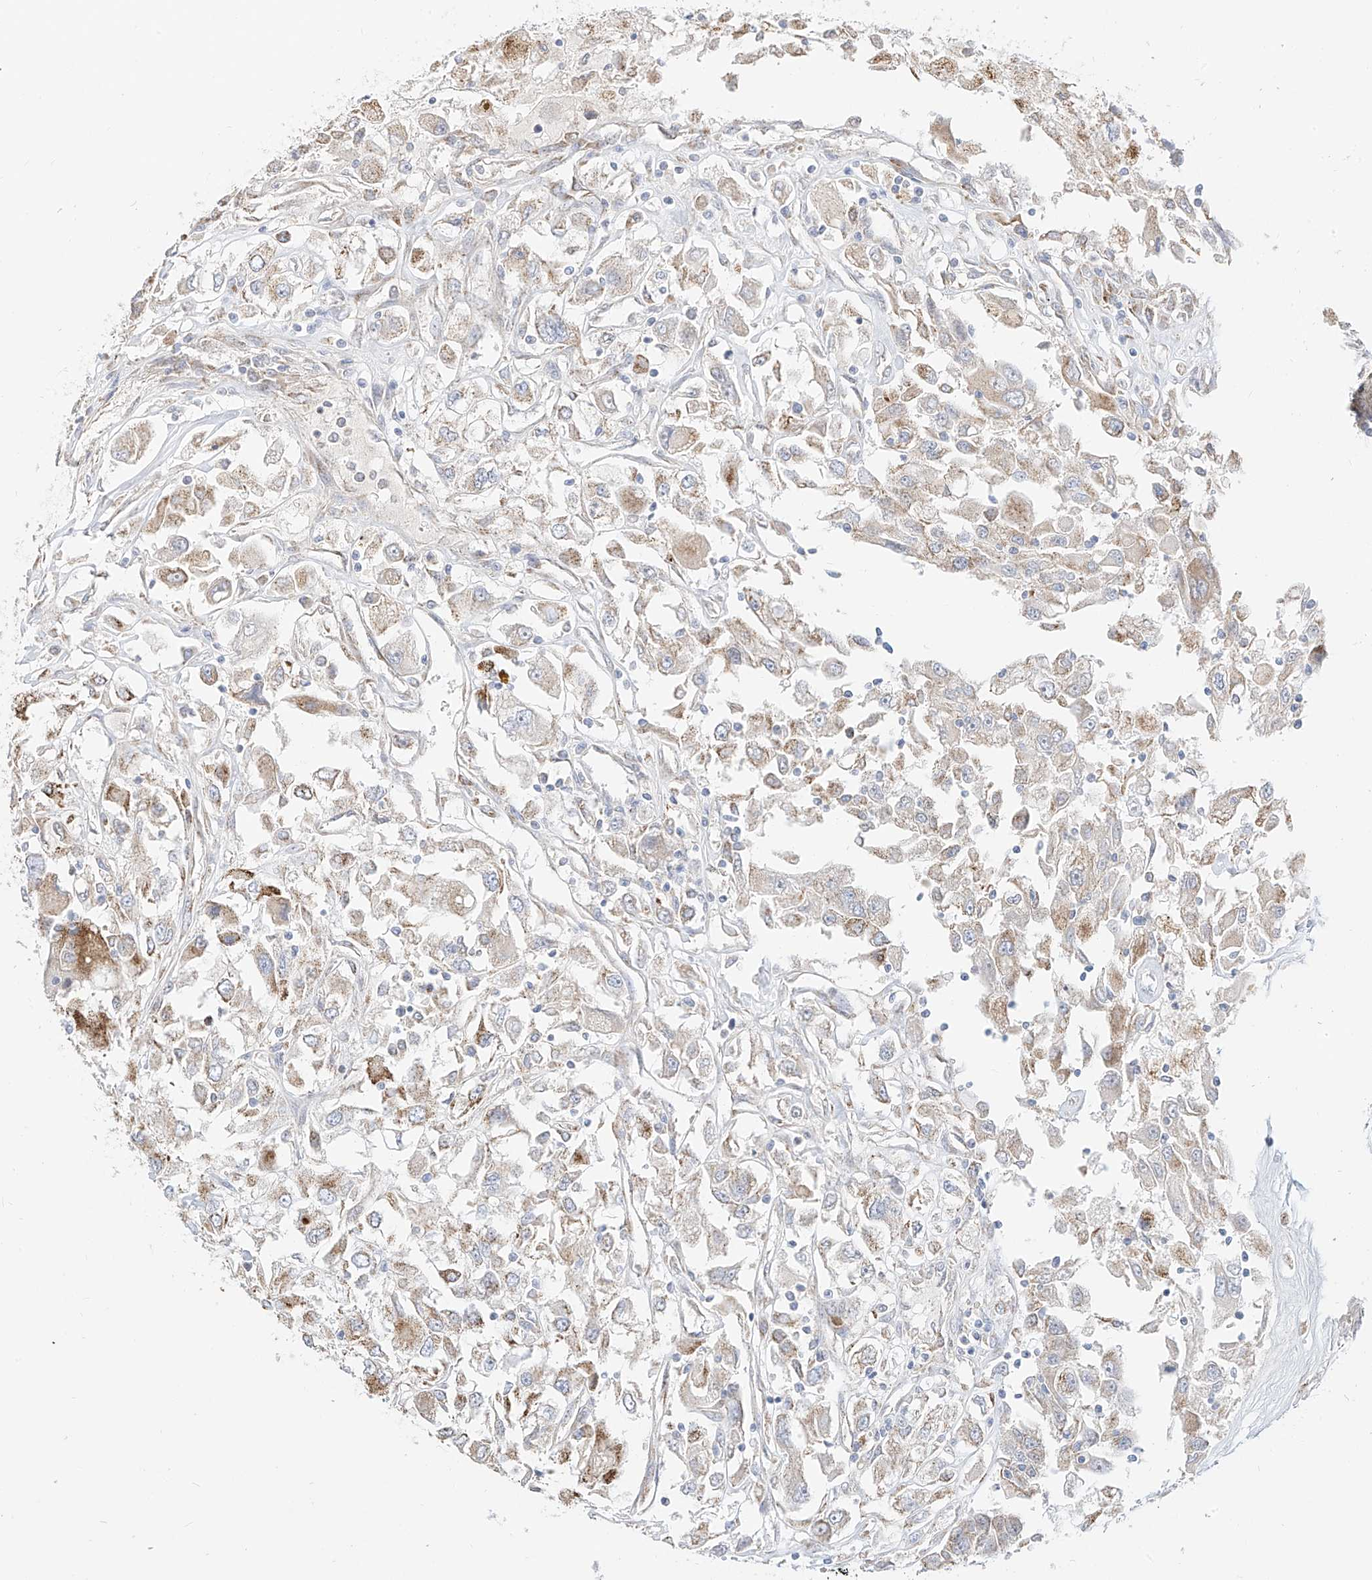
{"staining": {"intensity": "moderate", "quantity": "25%-75%", "location": "cytoplasmic/membranous"}, "tissue": "renal cancer", "cell_type": "Tumor cells", "image_type": "cancer", "snomed": [{"axis": "morphology", "description": "Adenocarcinoma, NOS"}, {"axis": "topography", "description": "Kidney"}], "caption": "Human adenocarcinoma (renal) stained with a protein marker shows moderate staining in tumor cells.", "gene": "RASA2", "patient": {"sex": "female", "age": 52}}